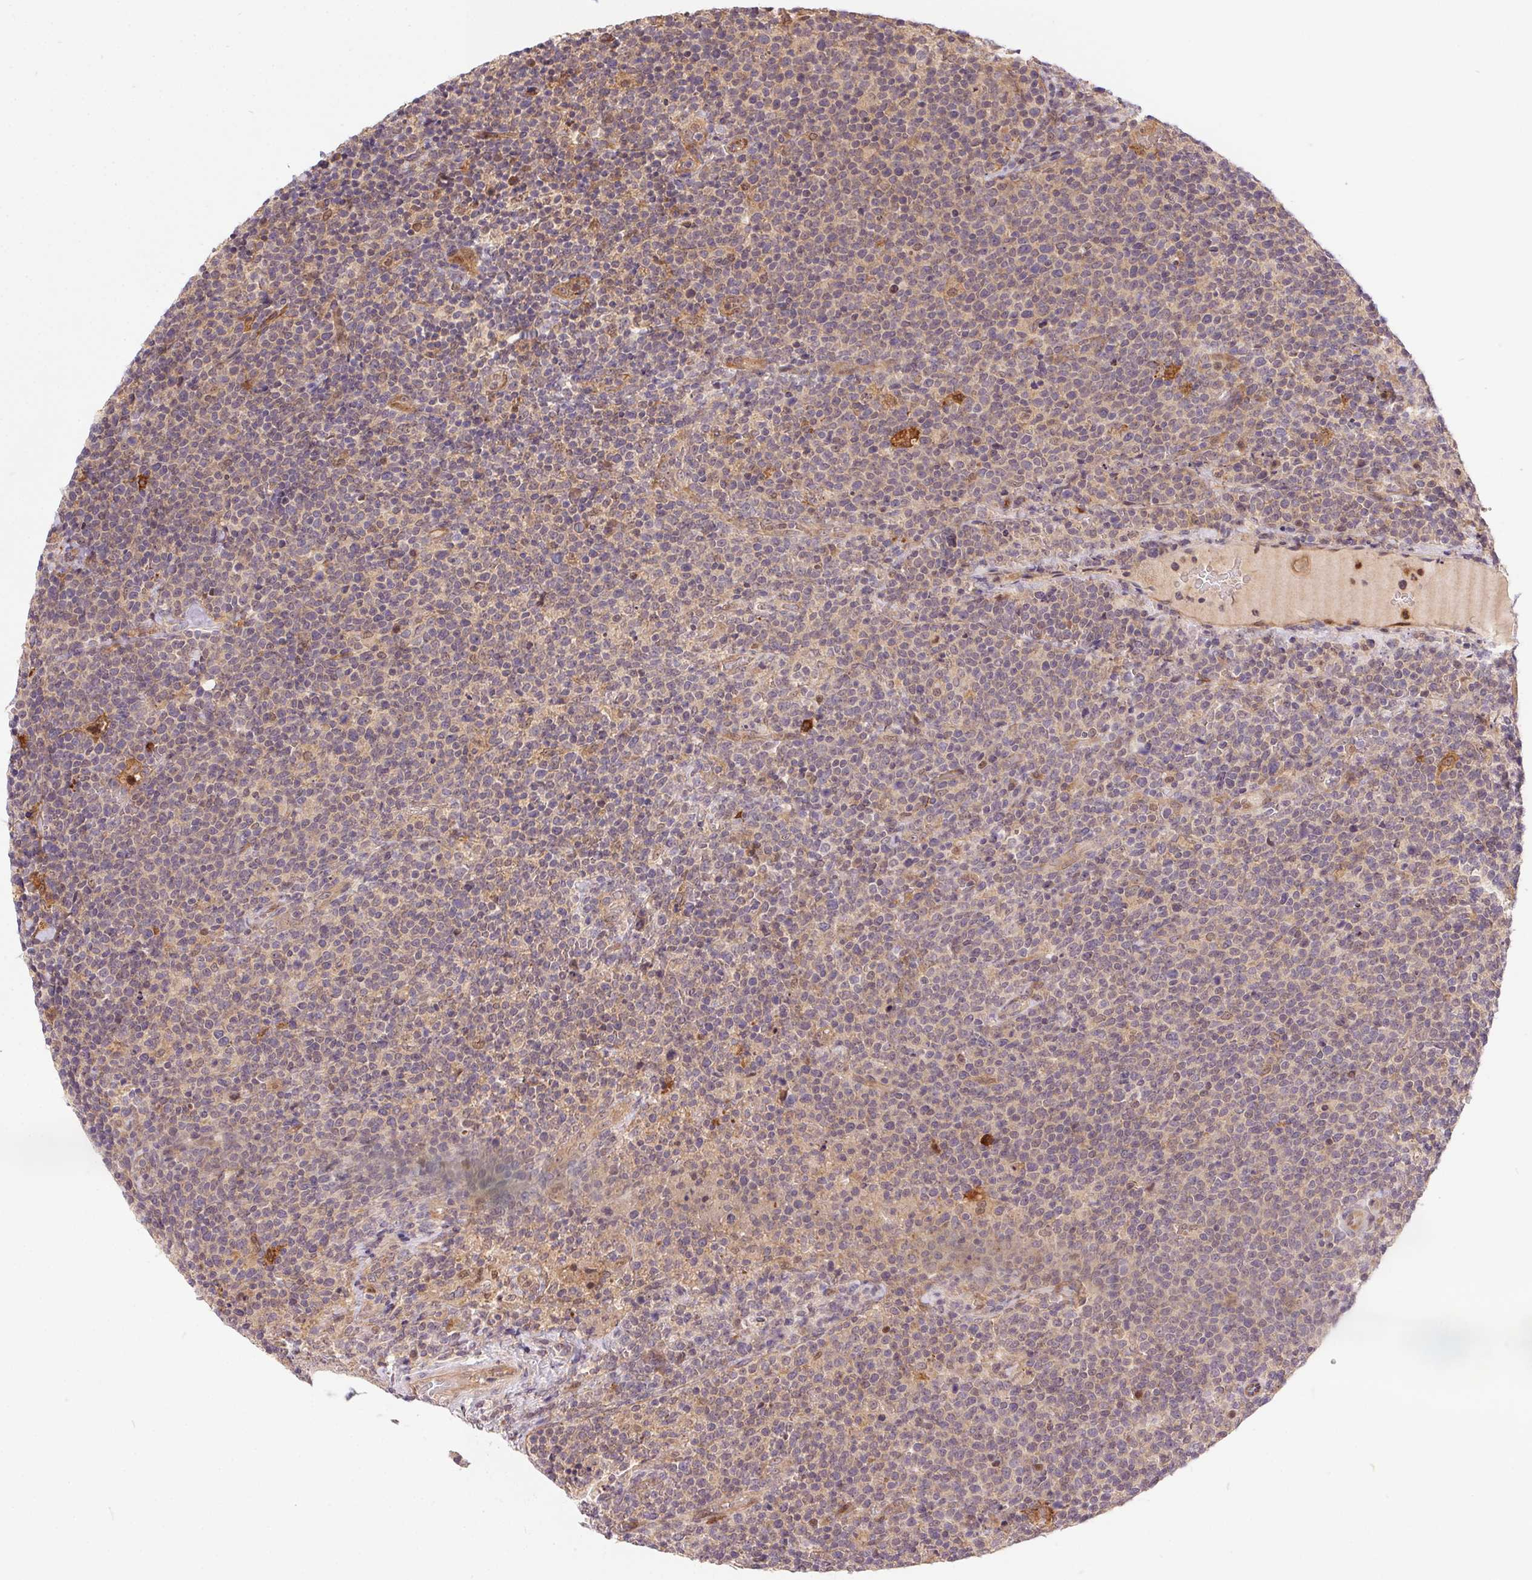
{"staining": {"intensity": "negative", "quantity": "none", "location": "none"}, "tissue": "lymphoma", "cell_type": "Tumor cells", "image_type": "cancer", "snomed": [{"axis": "morphology", "description": "Malignant lymphoma, non-Hodgkin's type, High grade"}, {"axis": "topography", "description": "Lymph node"}], "caption": "Immunohistochemistry micrograph of neoplastic tissue: human malignant lymphoma, non-Hodgkin's type (high-grade) stained with DAB shows no significant protein positivity in tumor cells.", "gene": "NUDT16", "patient": {"sex": "male", "age": 61}}